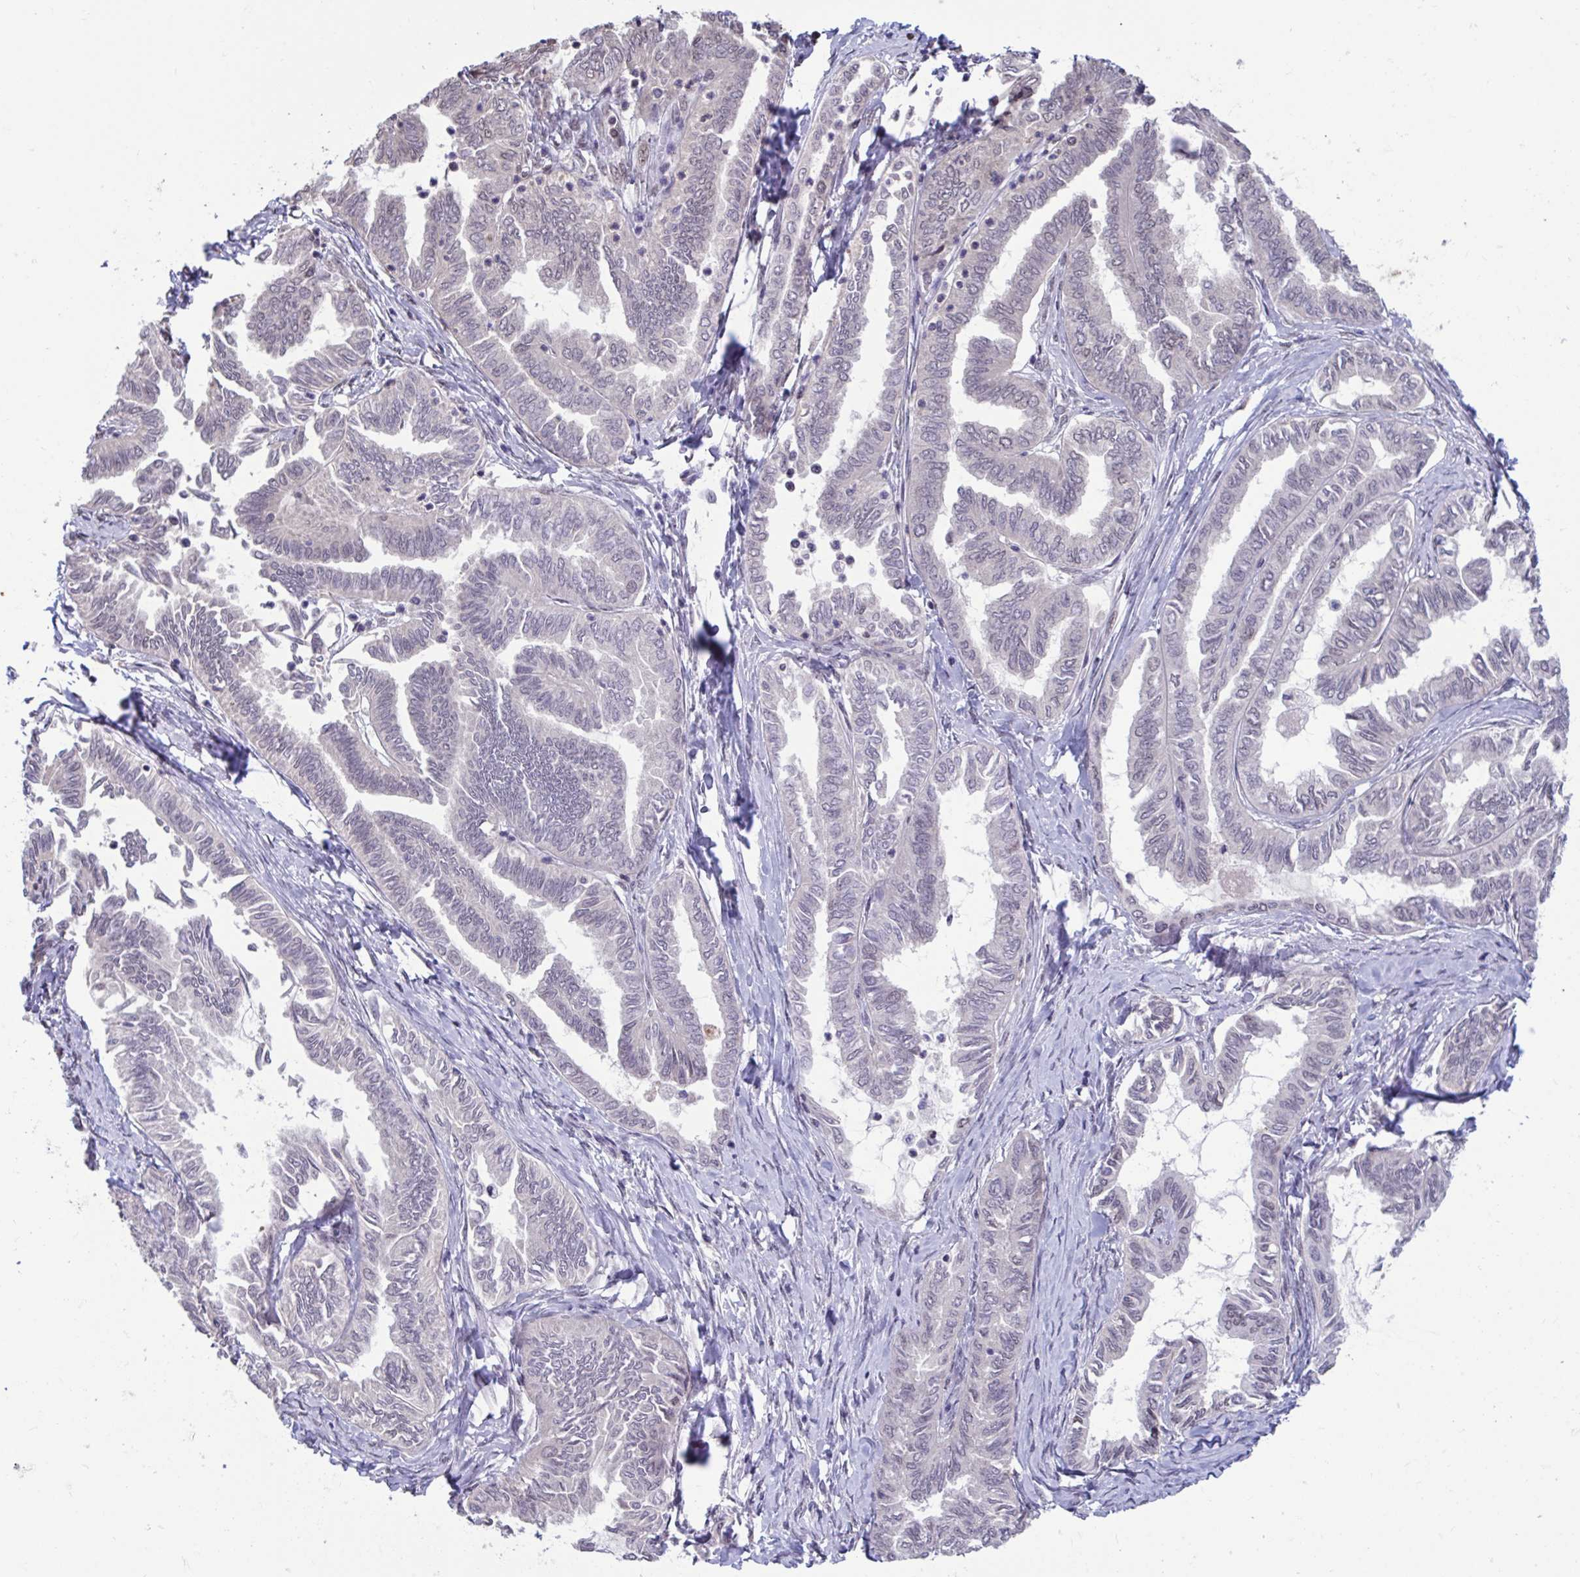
{"staining": {"intensity": "negative", "quantity": "none", "location": "none"}, "tissue": "ovarian cancer", "cell_type": "Tumor cells", "image_type": "cancer", "snomed": [{"axis": "morphology", "description": "Carcinoma, endometroid"}, {"axis": "topography", "description": "Ovary"}], "caption": "Tumor cells are negative for brown protein staining in ovarian cancer.", "gene": "HNRNPDL", "patient": {"sex": "female", "age": 70}}